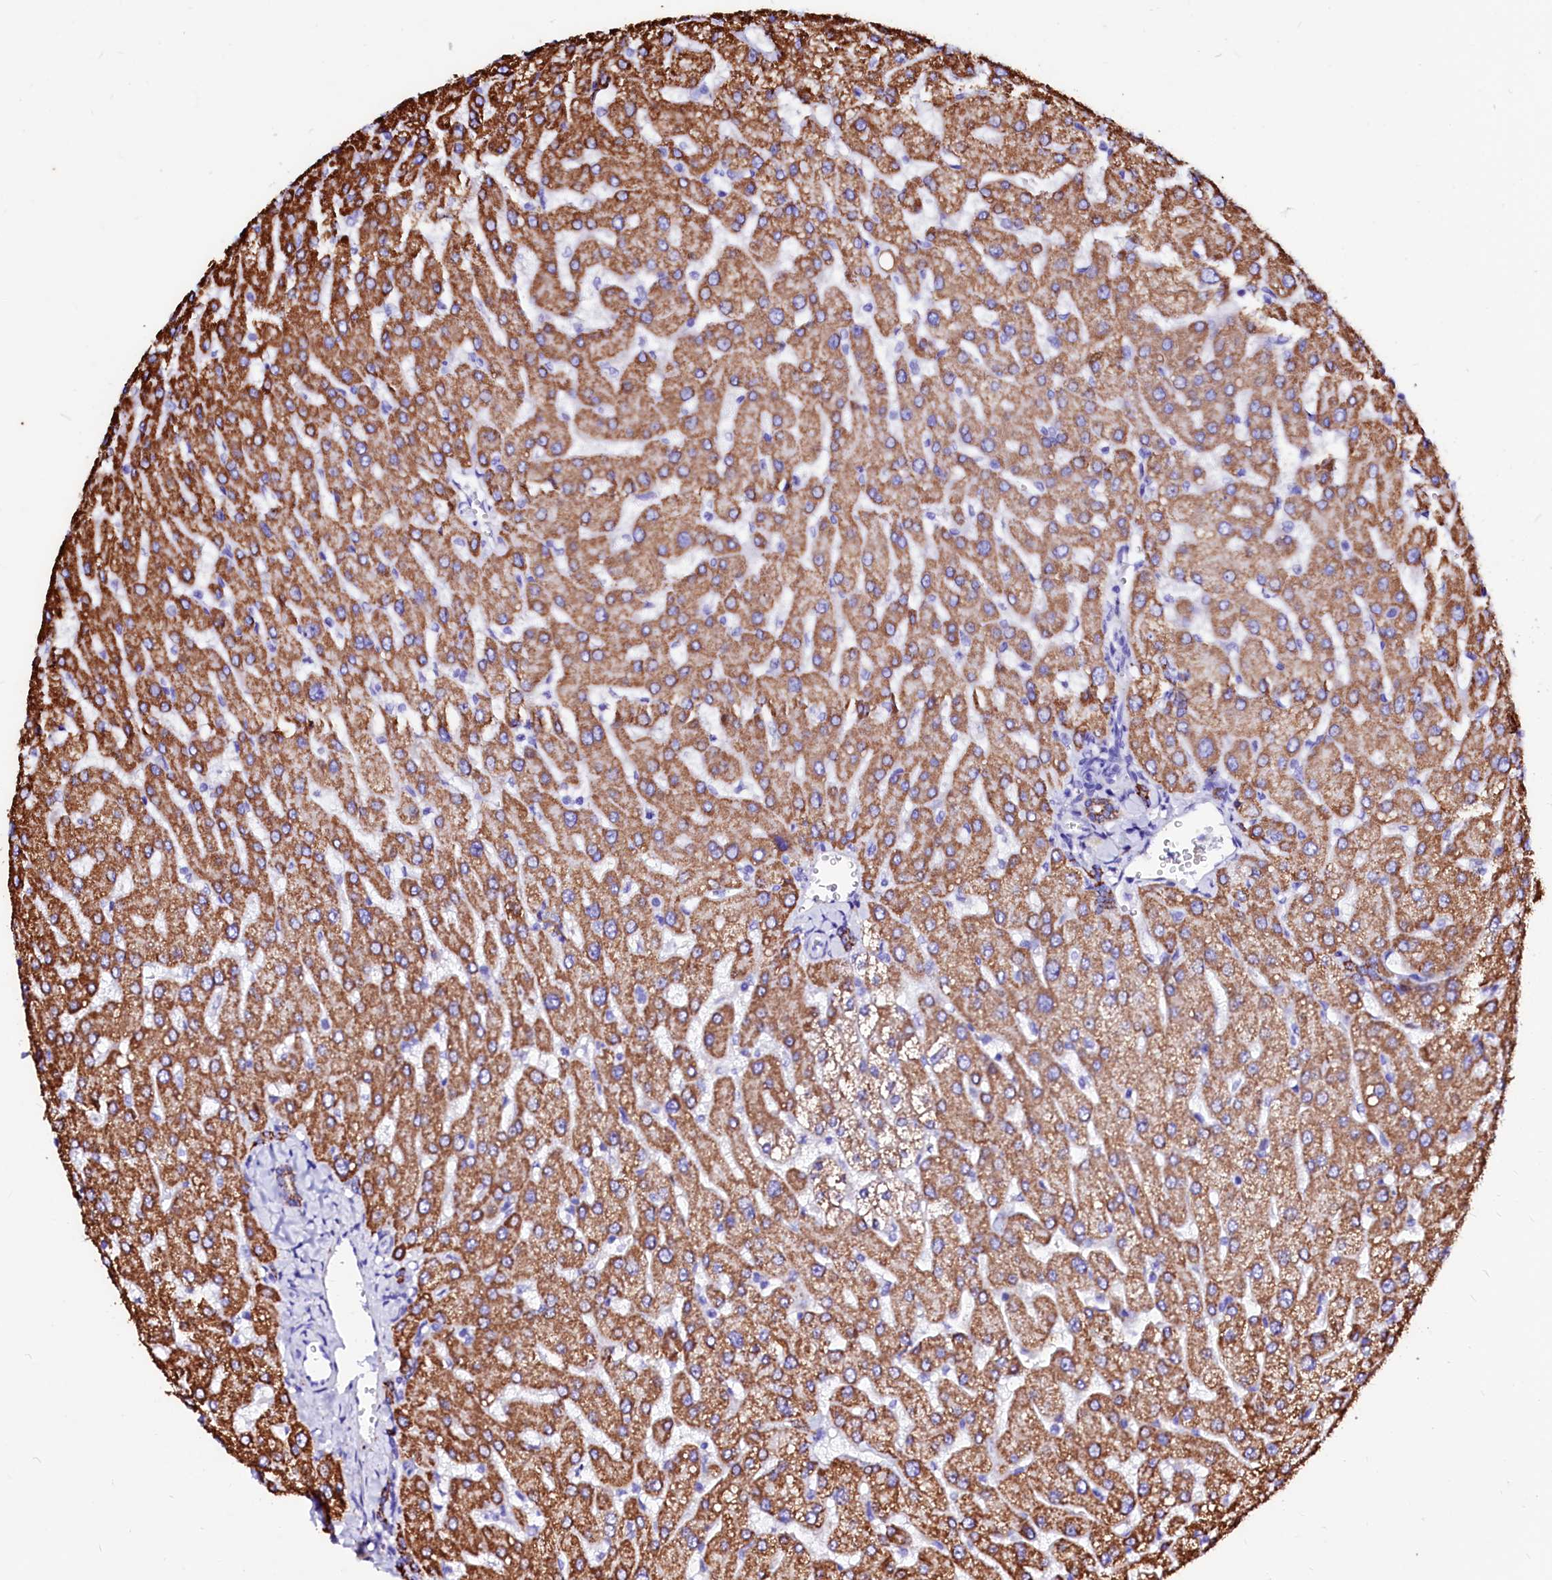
{"staining": {"intensity": "strong", "quantity": ">75%", "location": "cytoplasmic/membranous"}, "tissue": "liver", "cell_type": "Cholangiocytes", "image_type": "normal", "snomed": [{"axis": "morphology", "description": "Normal tissue, NOS"}, {"axis": "topography", "description": "Liver"}], "caption": "Cholangiocytes show high levels of strong cytoplasmic/membranous positivity in about >75% of cells in normal human liver. (DAB IHC with brightfield microscopy, high magnification).", "gene": "MAOB", "patient": {"sex": "male", "age": 55}}